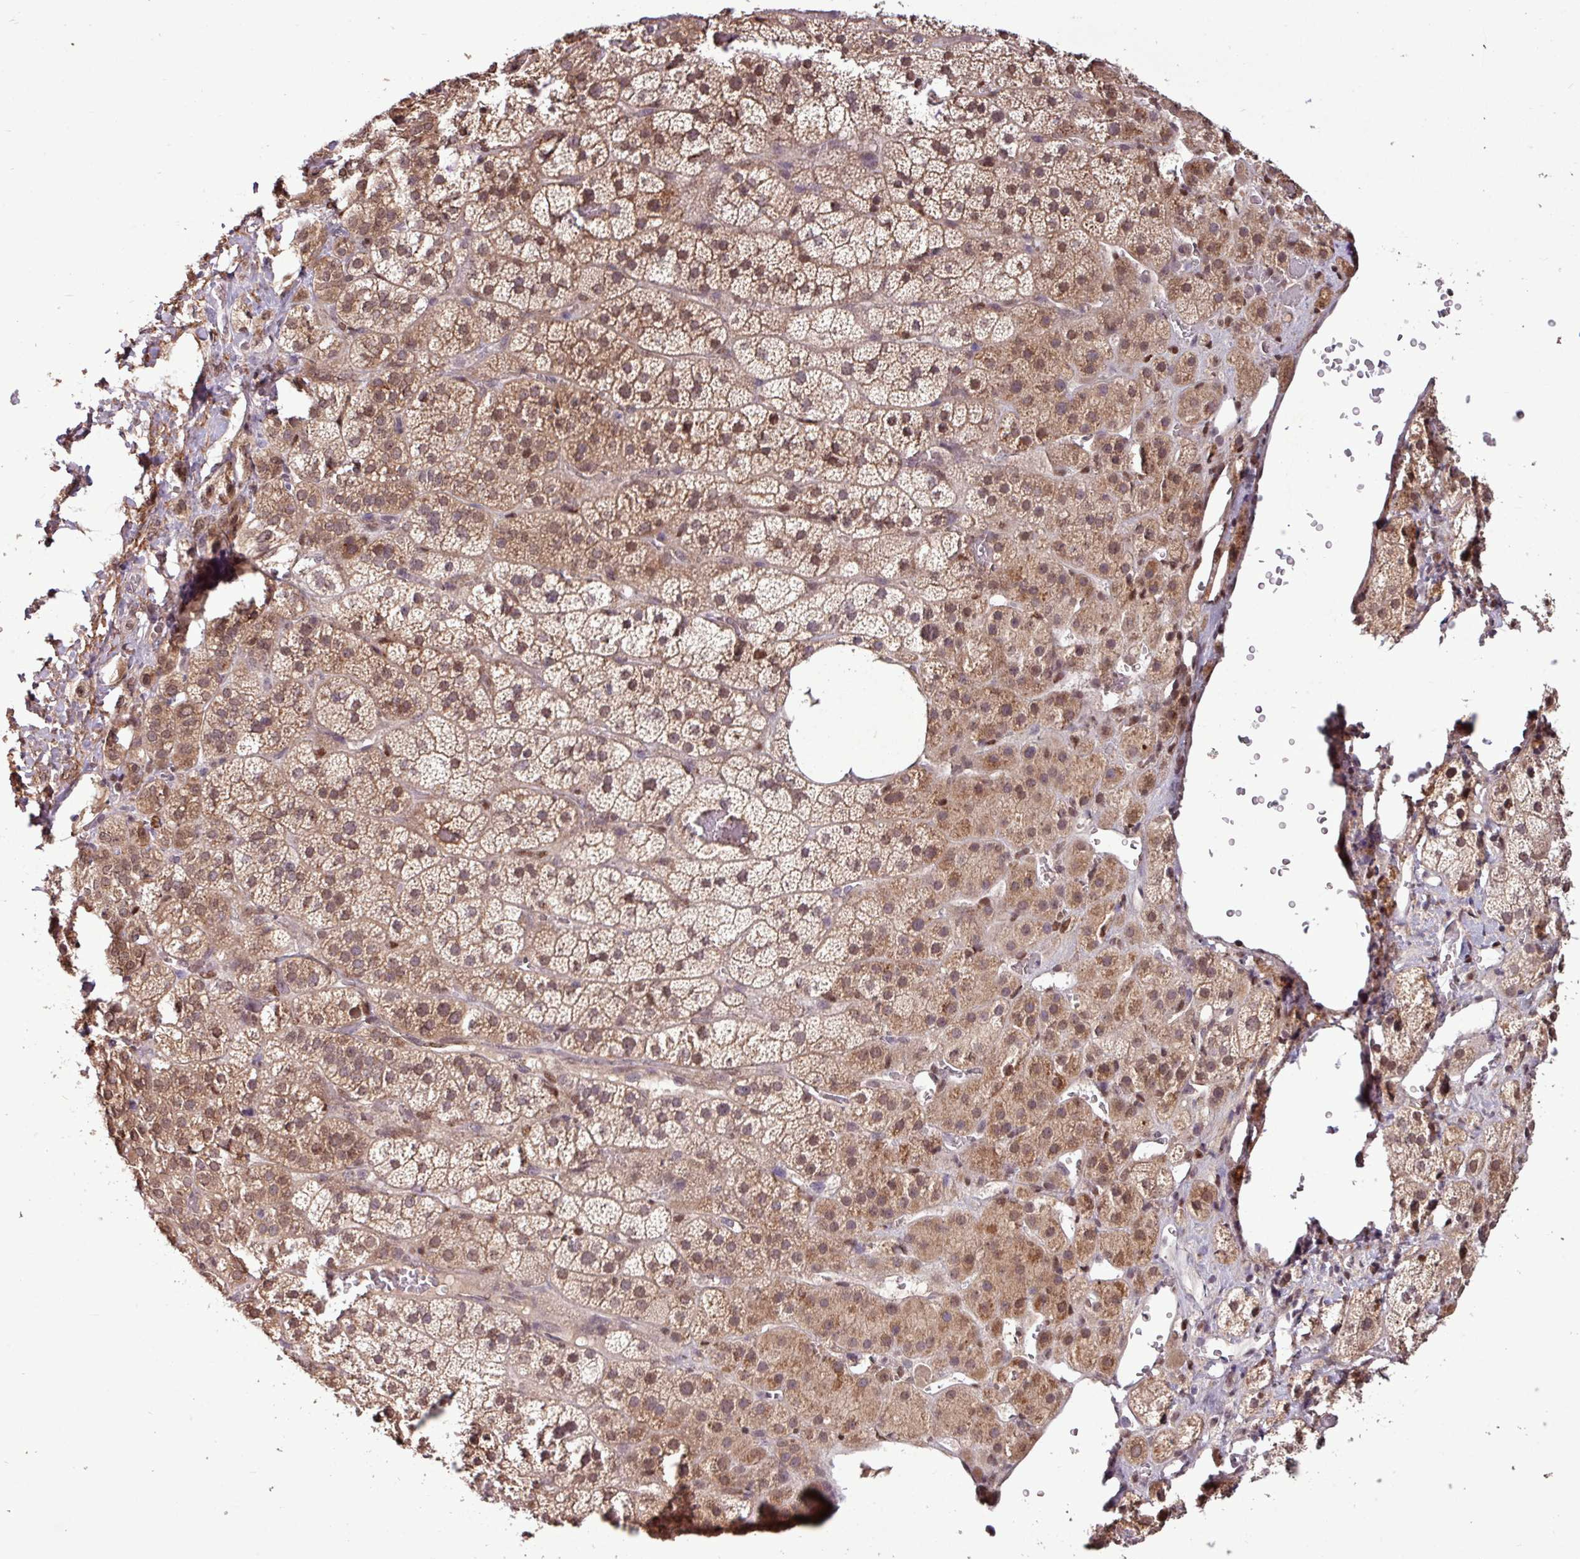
{"staining": {"intensity": "moderate", "quantity": ">75%", "location": "cytoplasmic/membranous,nuclear"}, "tissue": "adrenal gland", "cell_type": "Glandular cells", "image_type": "normal", "snomed": [{"axis": "morphology", "description": "Normal tissue, NOS"}, {"axis": "topography", "description": "Adrenal gland"}], "caption": "The image exhibits staining of unremarkable adrenal gland, revealing moderate cytoplasmic/membranous,nuclear protein staining (brown color) within glandular cells.", "gene": "SKIC2", "patient": {"sex": "male", "age": 57}}